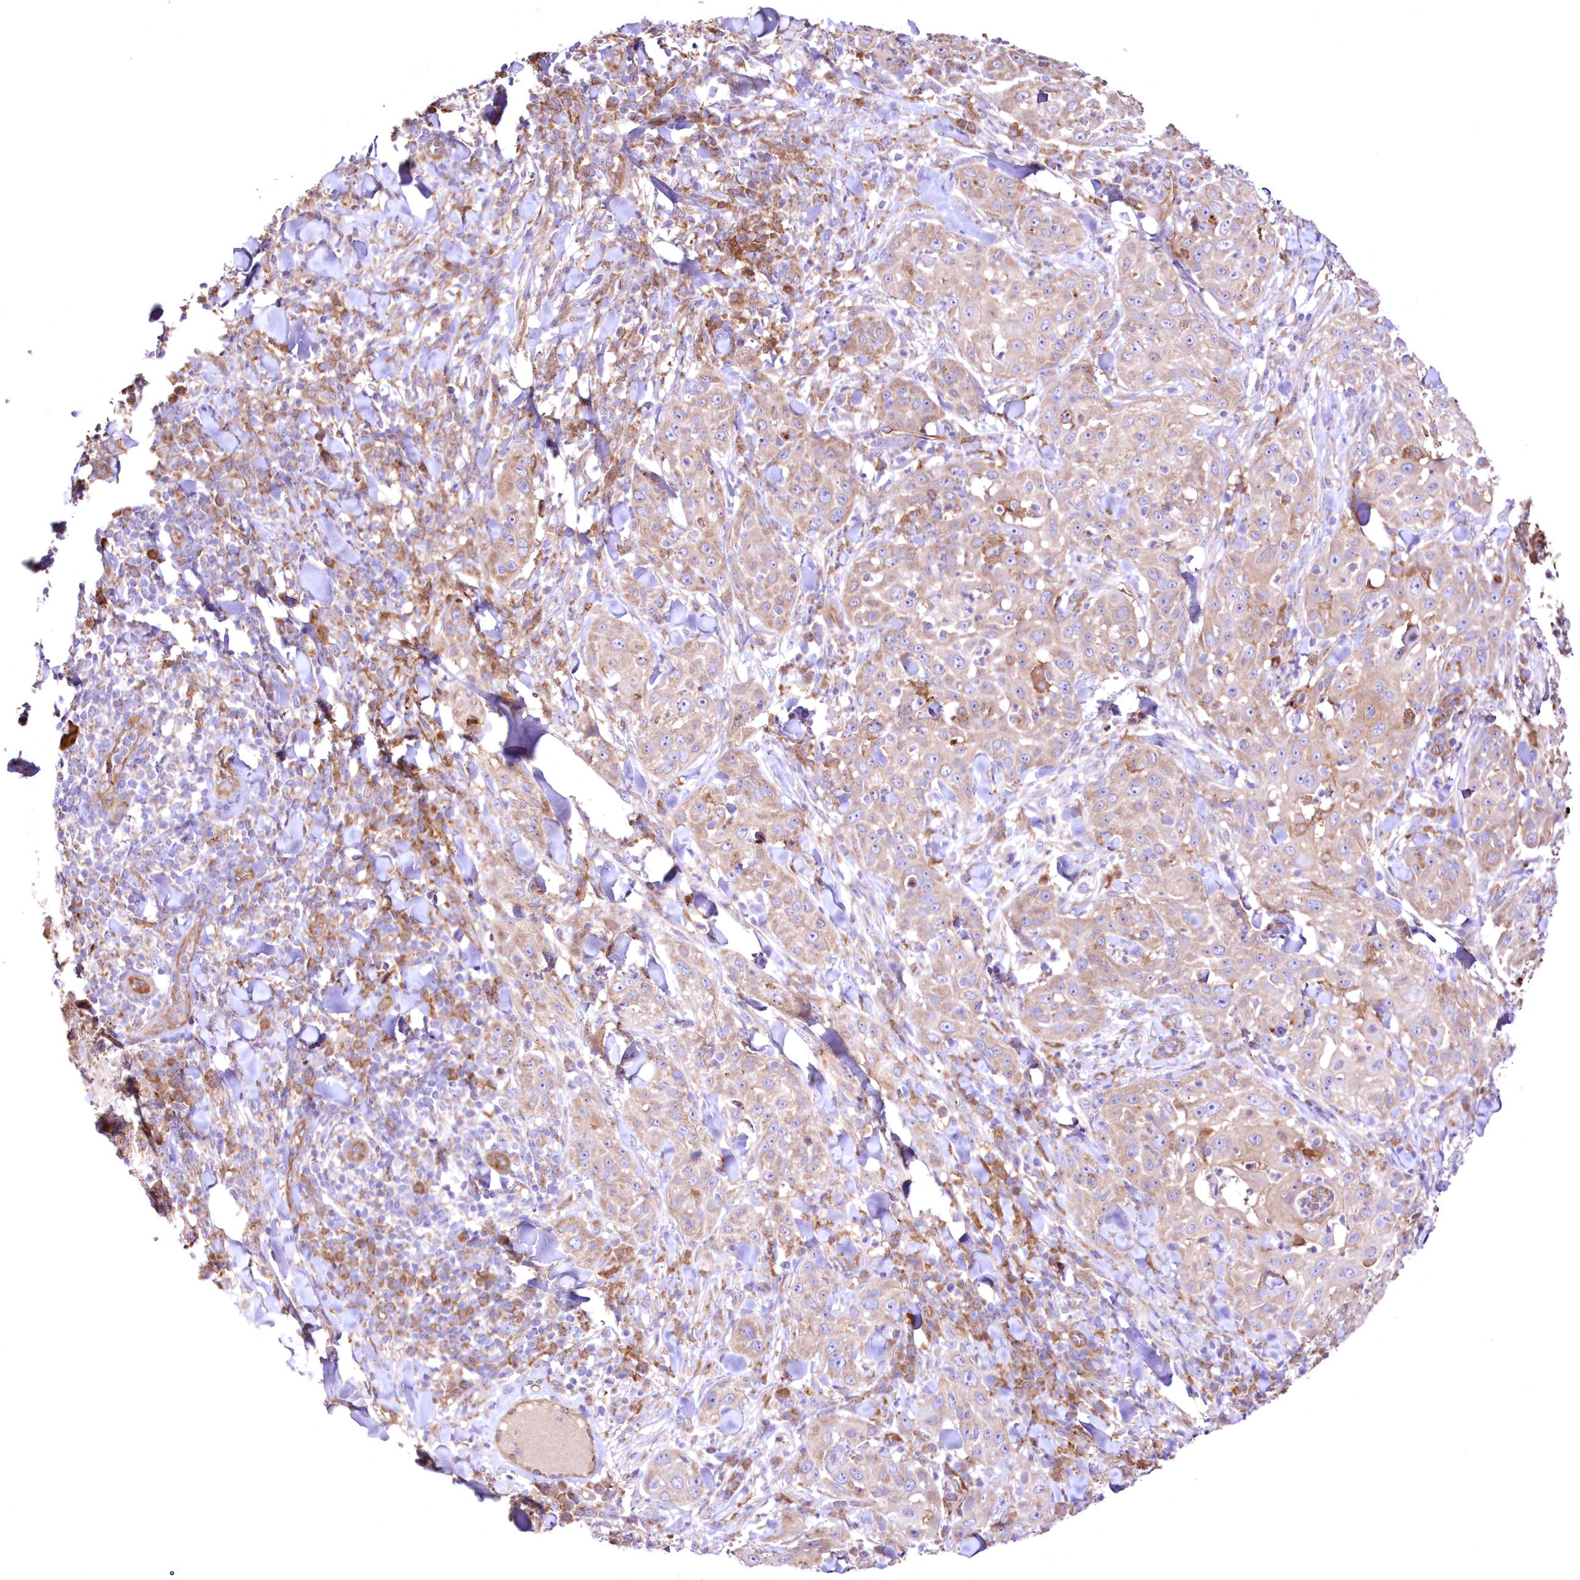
{"staining": {"intensity": "weak", "quantity": "<25%", "location": "cytoplasmic/membranous"}, "tissue": "skin cancer", "cell_type": "Tumor cells", "image_type": "cancer", "snomed": [{"axis": "morphology", "description": "Squamous cell carcinoma, NOS"}, {"axis": "topography", "description": "Skin"}], "caption": "IHC of human skin squamous cell carcinoma displays no positivity in tumor cells. (DAB (3,3'-diaminobenzidine) immunohistochemistry visualized using brightfield microscopy, high magnification).", "gene": "FCHO2", "patient": {"sex": "female", "age": 44}}